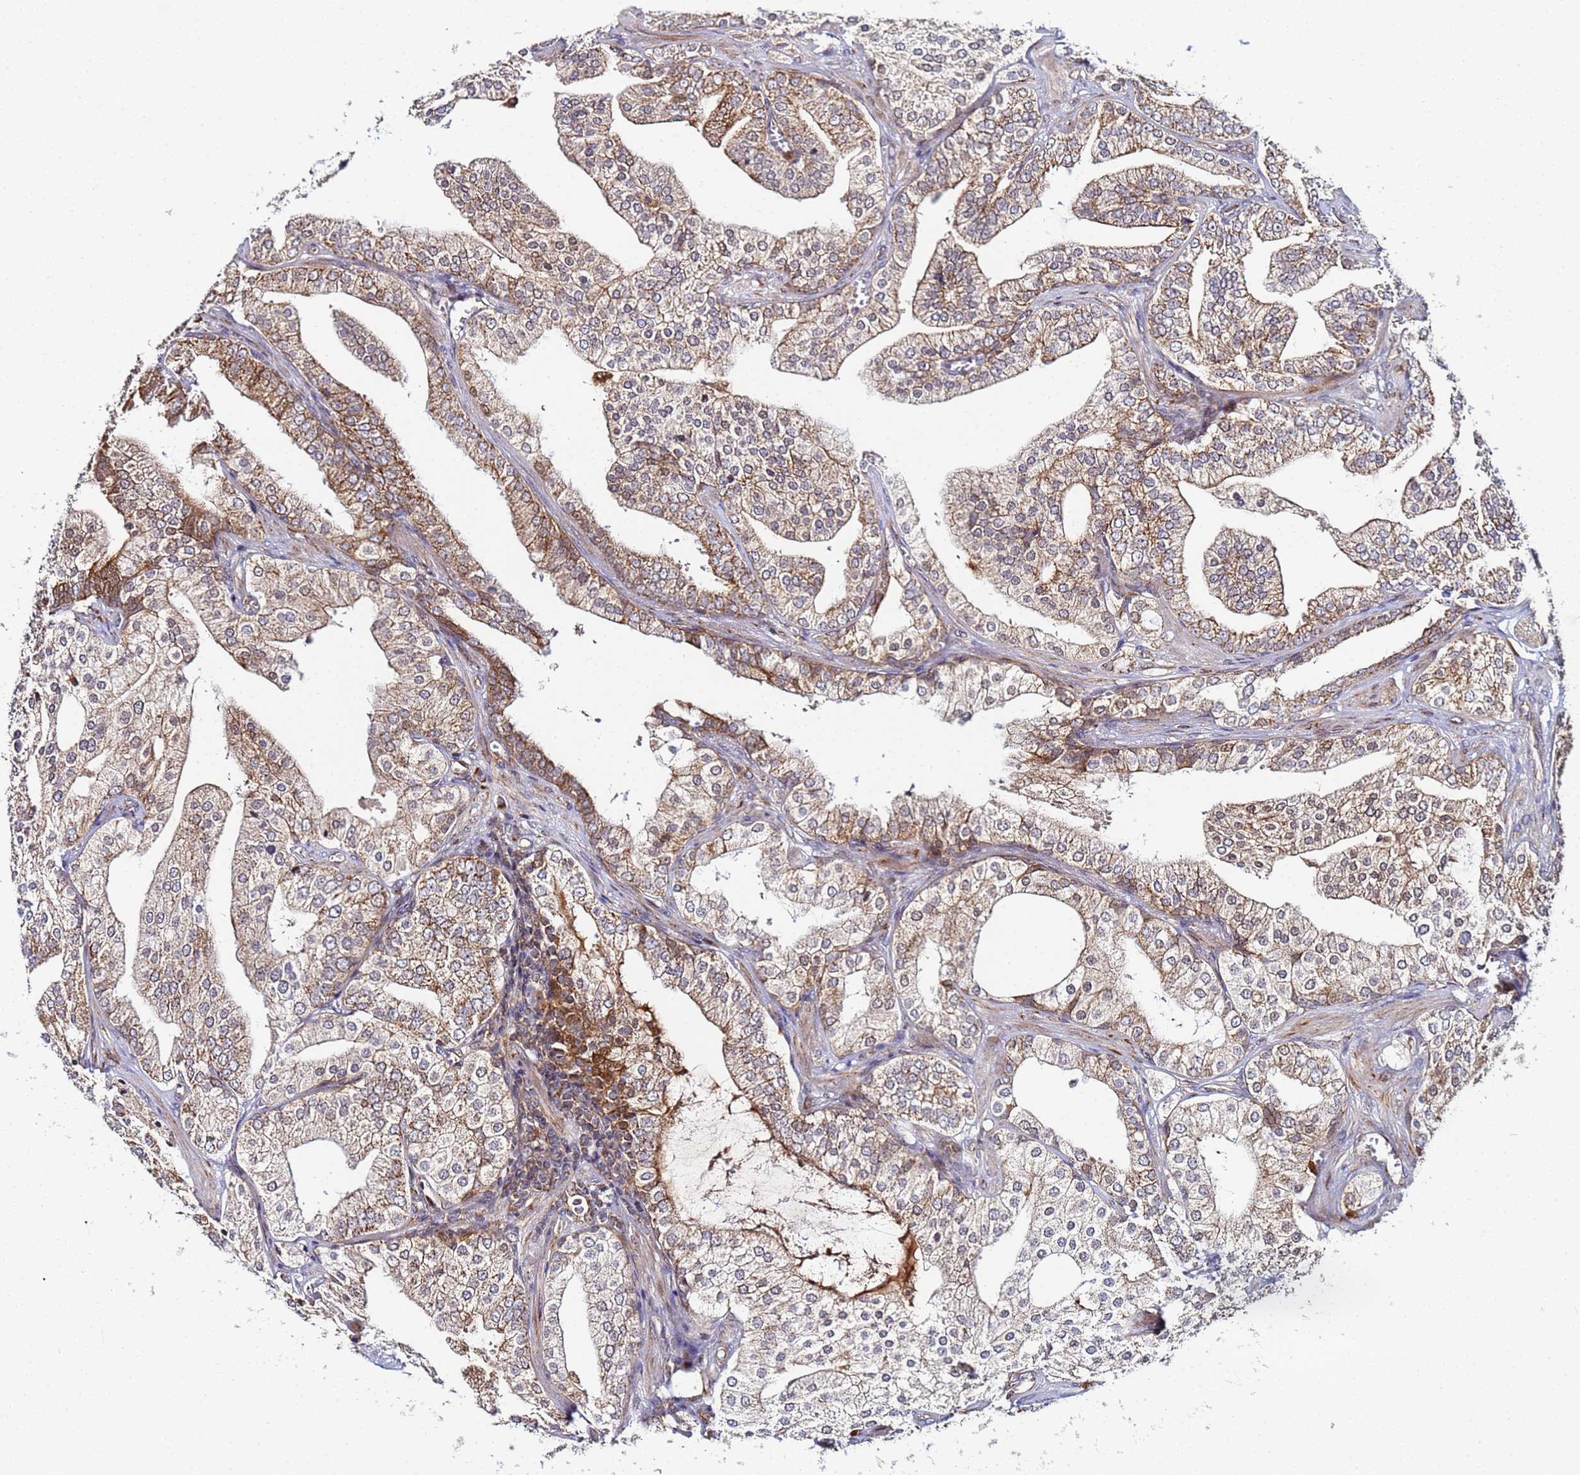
{"staining": {"intensity": "moderate", "quantity": ">75%", "location": "cytoplasmic/membranous"}, "tissue": "prostate cancer", "cell_type": "Tumor cells", "image_type": "cancer", "snomed": [{"axis": "morphology", "description": "Adenocarcinoma, High grade"}, {"axis": "topography", "description": "Prostate"}], "caption": "Immunohistochemical staining of human prostate cancer (high-grade adenocarcinoma) shows moderate cytoplasmic/membranous protein expression in about >75% of tumor cells.", "gene": "CCDC127", "patient": {"sex": "male", "age": 50}}